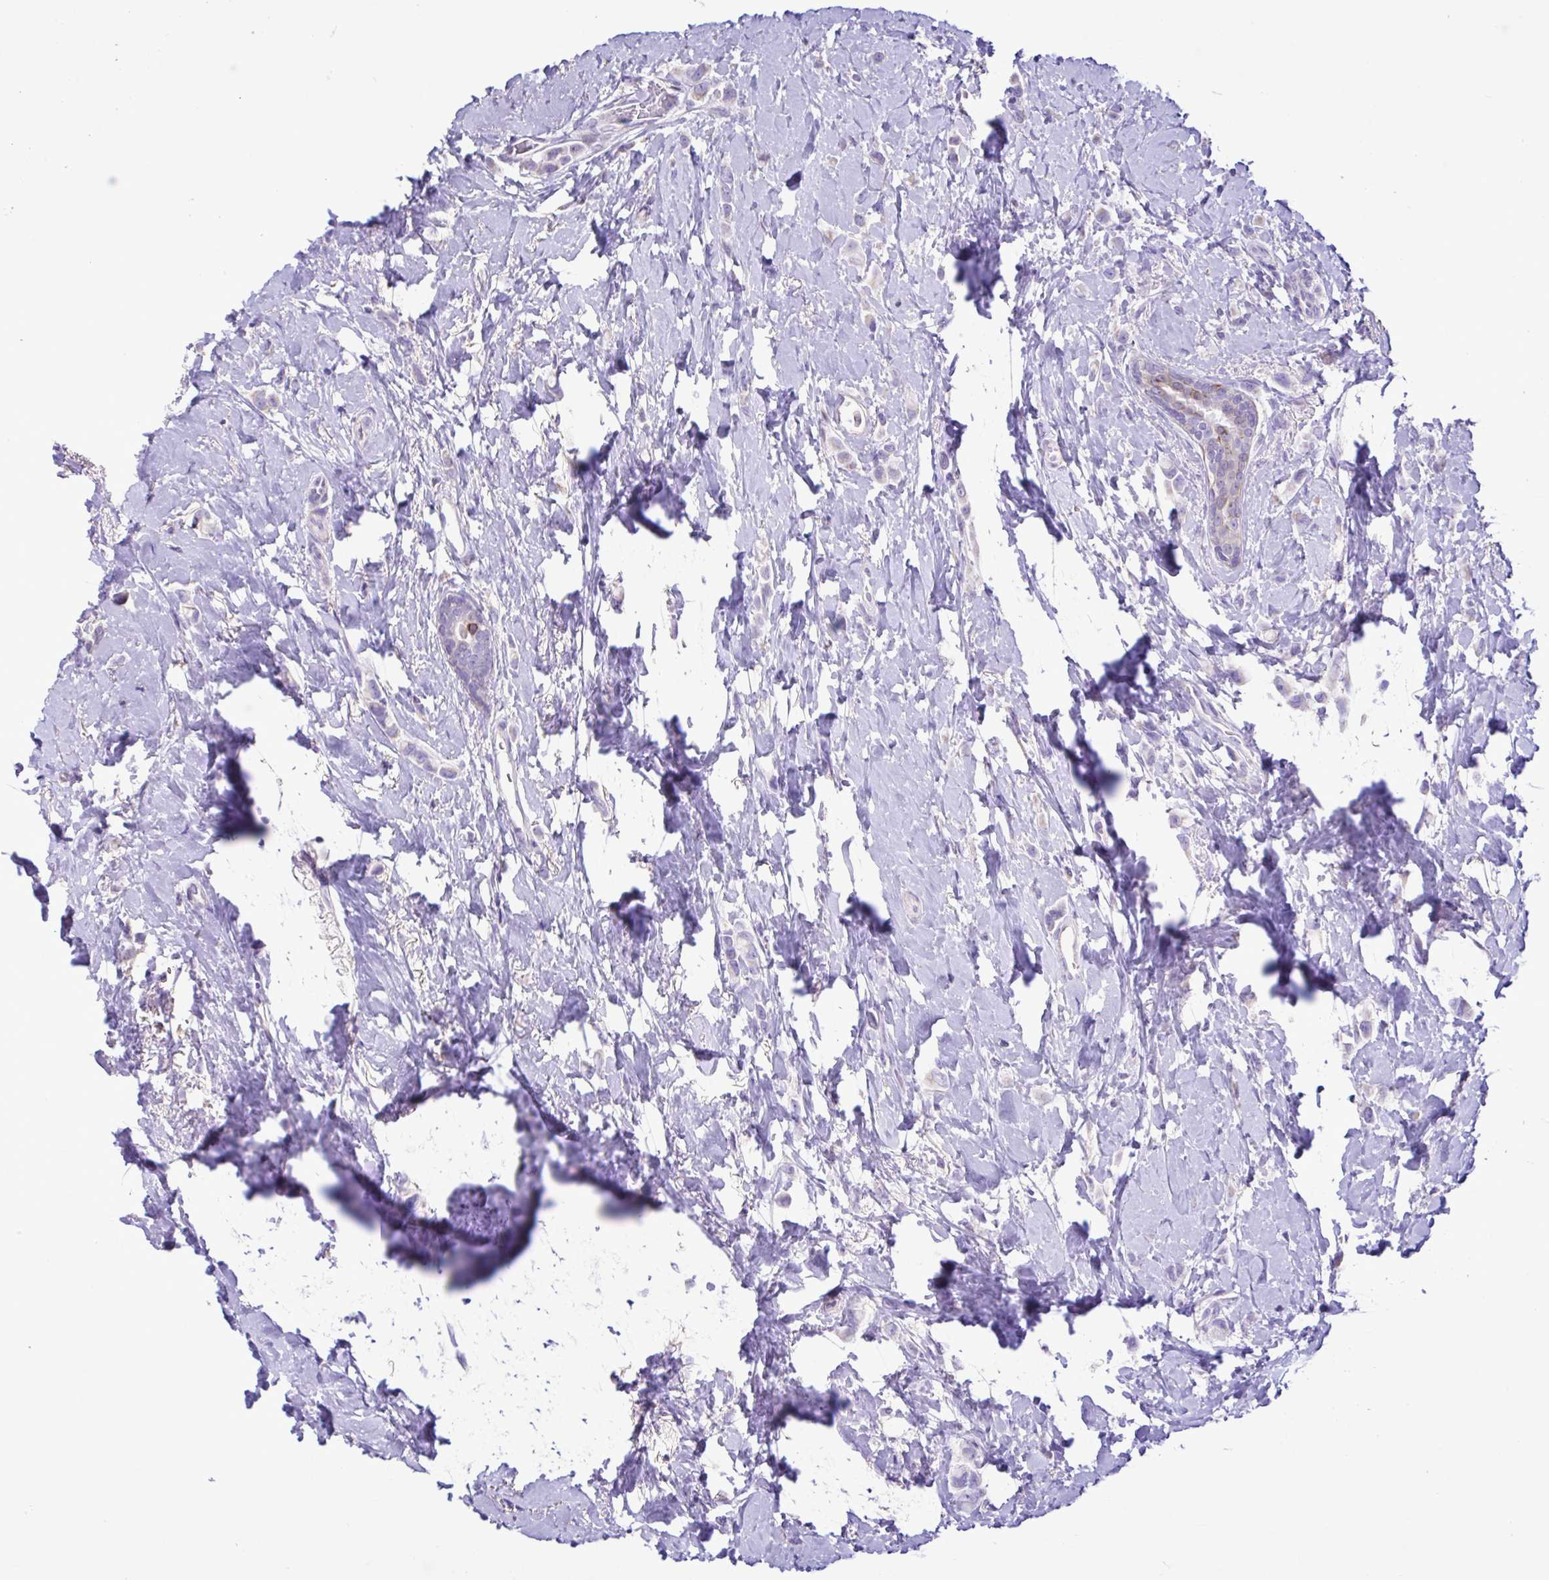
{"staining": {"intensity": "negative", "quantity": "none", "location": "none"}, "tissue": "breast cancer", "cell_type": "Tumor cells", "image_type": "cancer", "snomed": [{"axis": "morphology", "description": "Lobular carcinoma"}, {"axis": "topography", "description": "Breast"}], "caption": "An image of breast cancer stained for a protein displays no brown staining in tumor cells.", "gene": "PLA2G4E", "patient": {"sex": "female", "age": 66}}